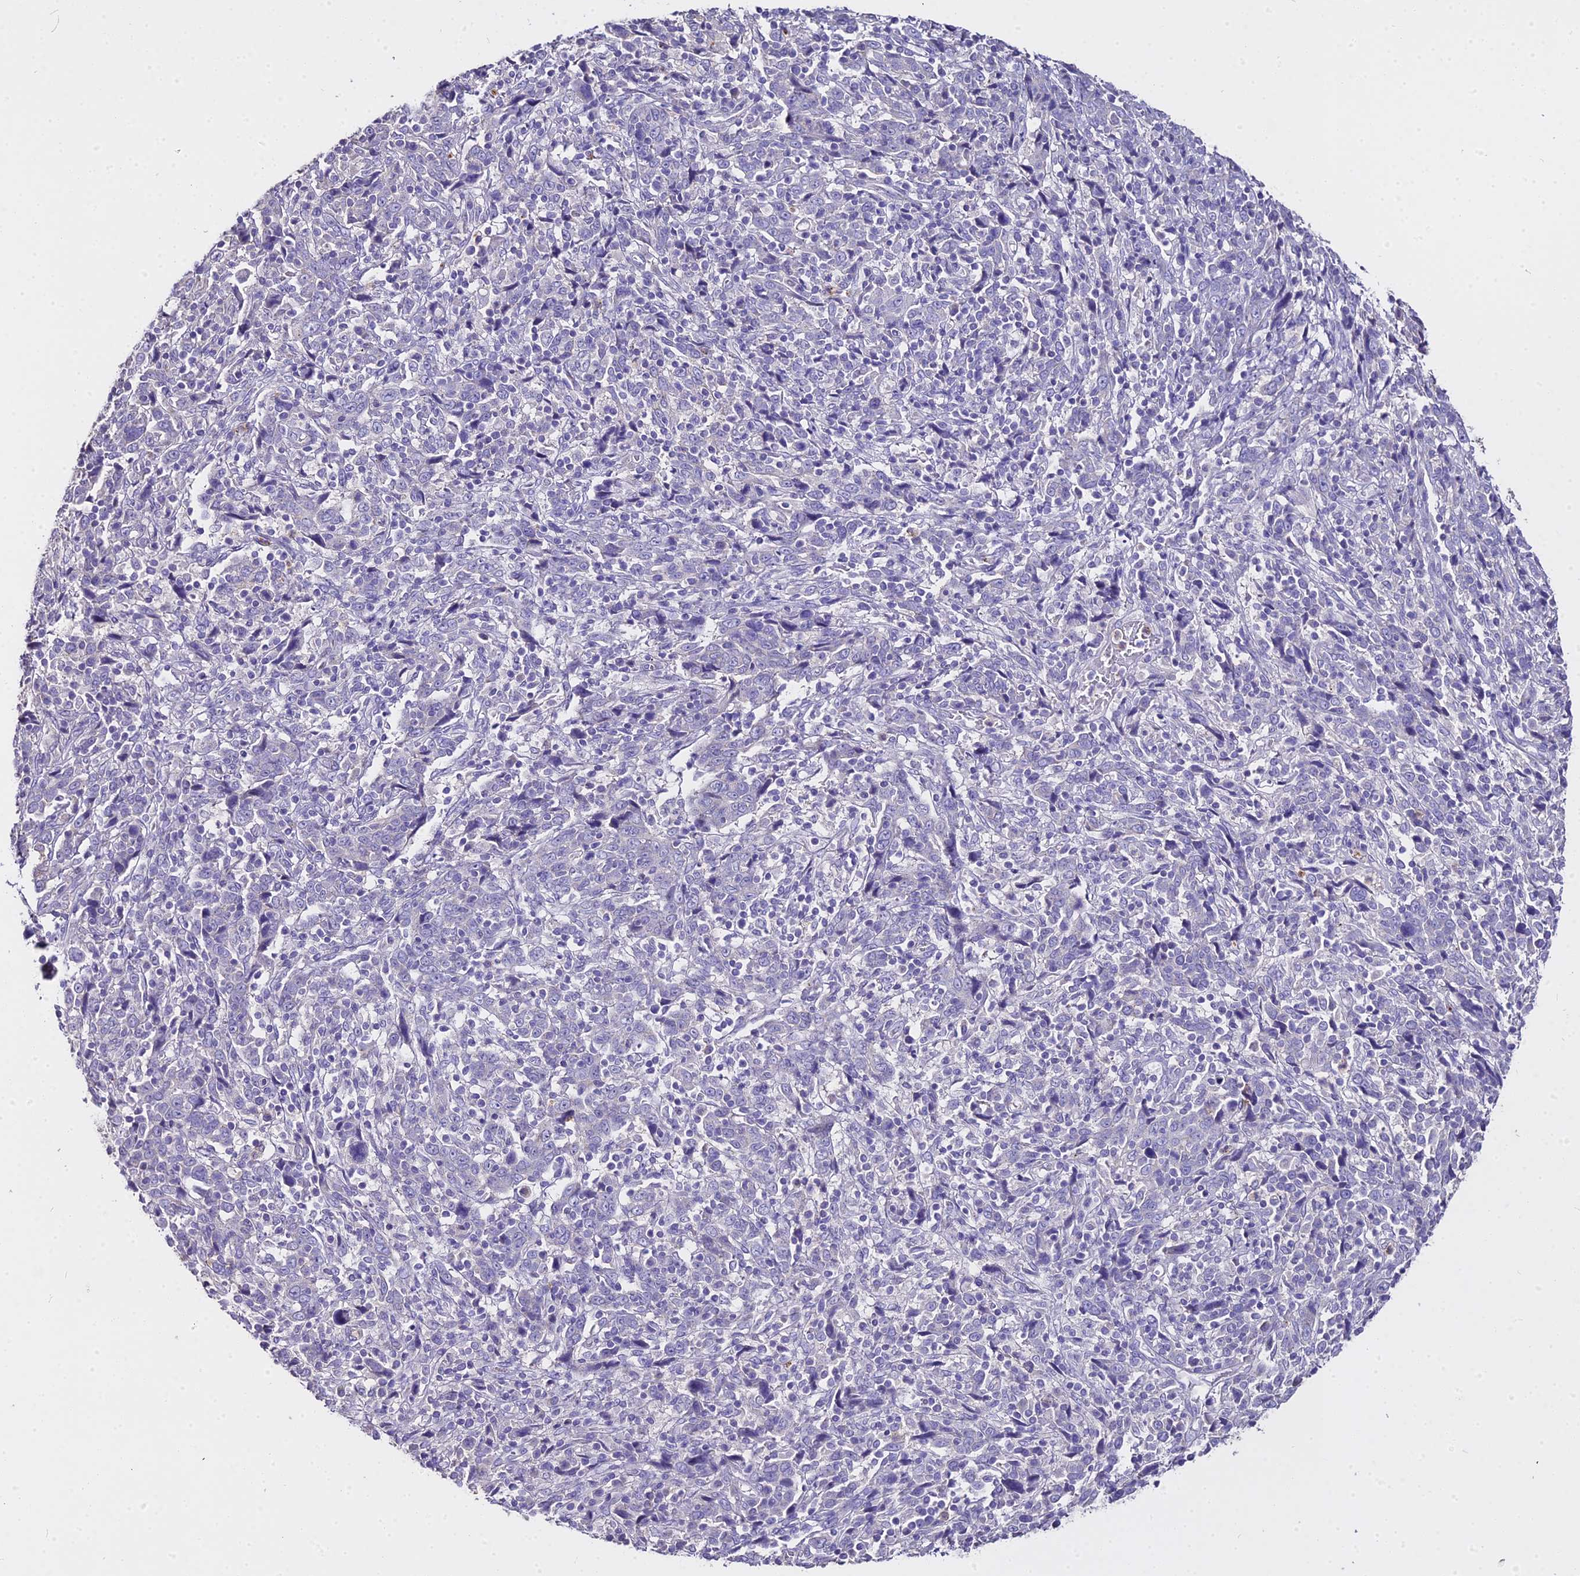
{"staining": {"intensity": "negative", "quantity": "none", "location": "none"}, "tissue": "cervical cancer", "cell_type": "Tumor cells", "image_type": "cancer", "snomed": [{"axis": "morphology", "description": "Squamous cell carcinoma, NOS"}, {"axis": "topography", "description": "Cervix"}], "caption": "High power microscopy micrograph of an IHC micrograph of squamous cell carcinoma (cervical), revealing no significant positivity in tumor cells.", "gene": "GLYAT", "patient": {"sex": "female", "age": 46}}